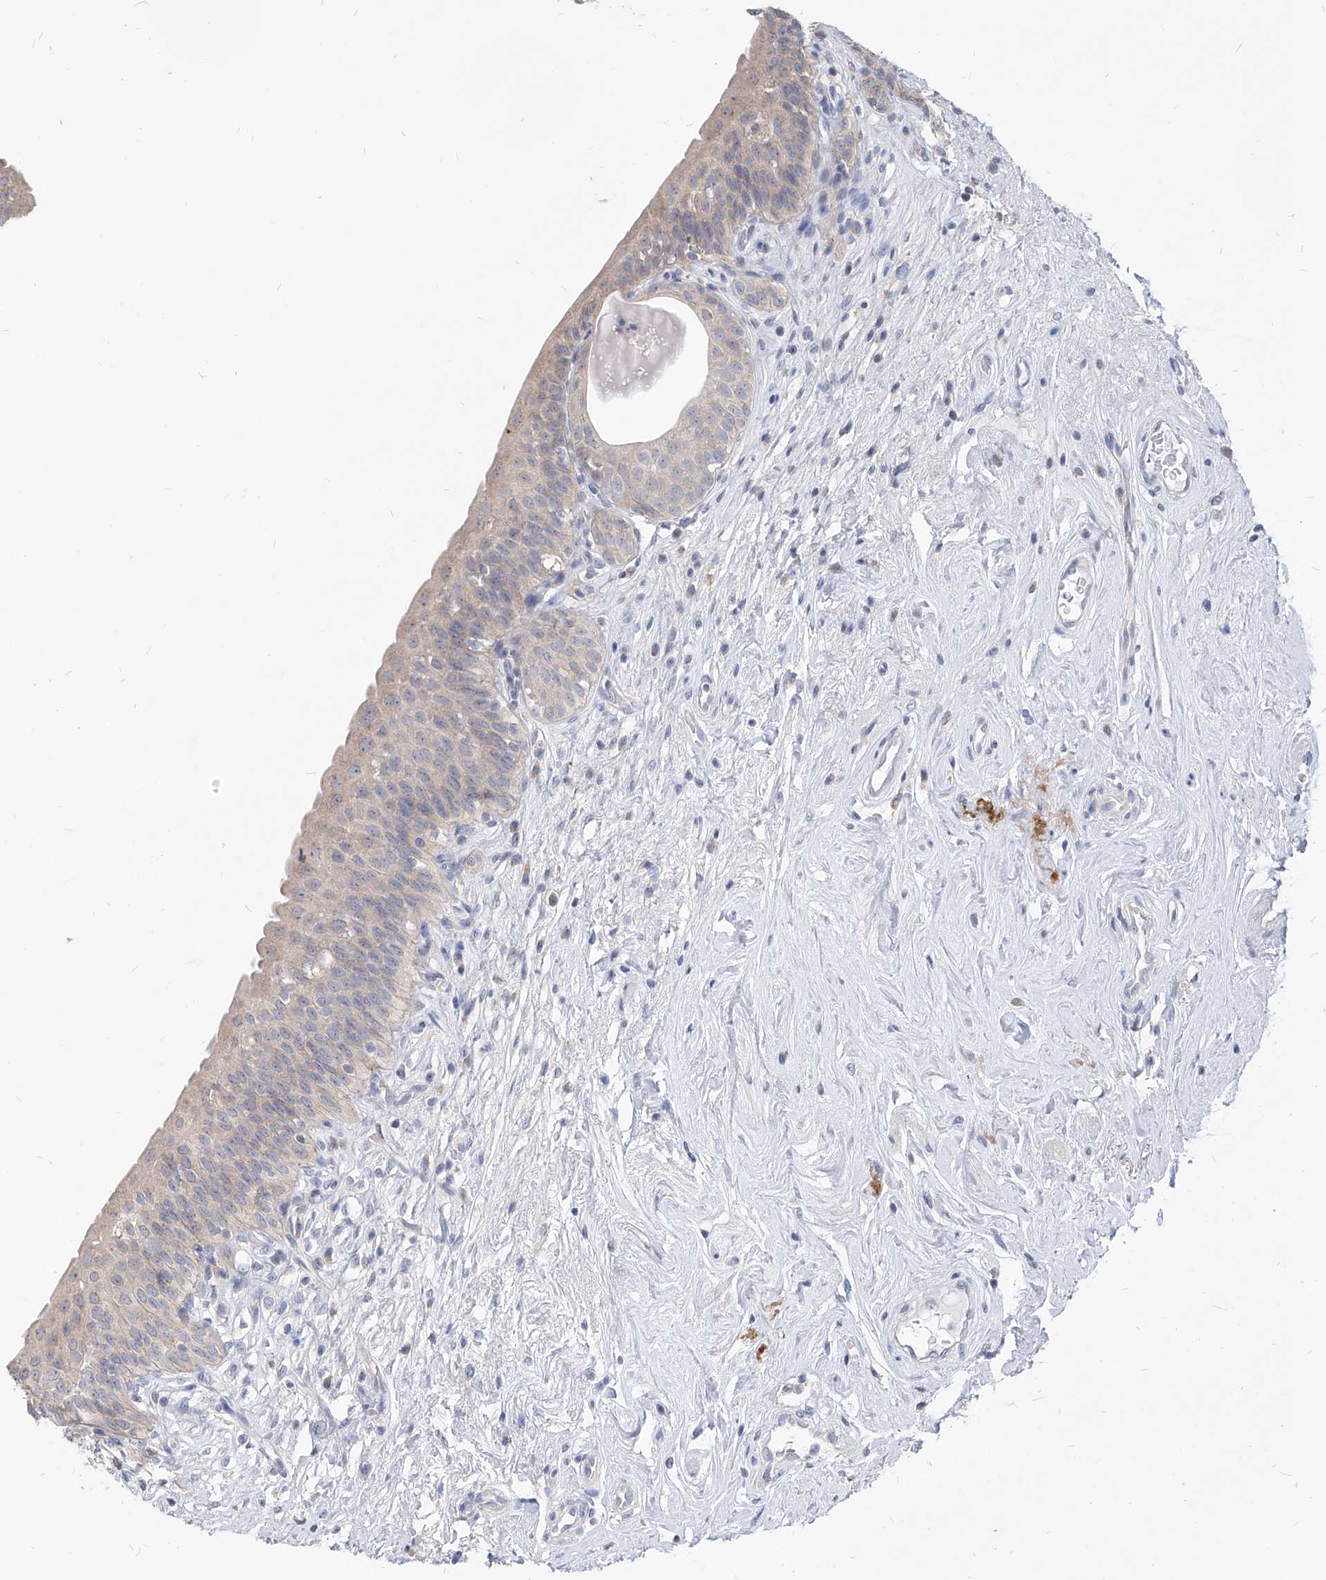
{"staining": {"intensity": "negative", "quantity": "none", "location": "none"}, "tissue": "urinary bladder", "cell_type": "Urothelial cells", "image_type": "normal", "snomed": [{"axis": "morphology", "description": "Normal tissue, NOS"}, {"axis": "topography", "description": "Urinary bladder"}], "caption": "Protein analysis of benign urinary bladder reveals no significant positivity in urothelial cells.", "gene": "AGPS", "patient": {"sex": "male", "age": 83}}